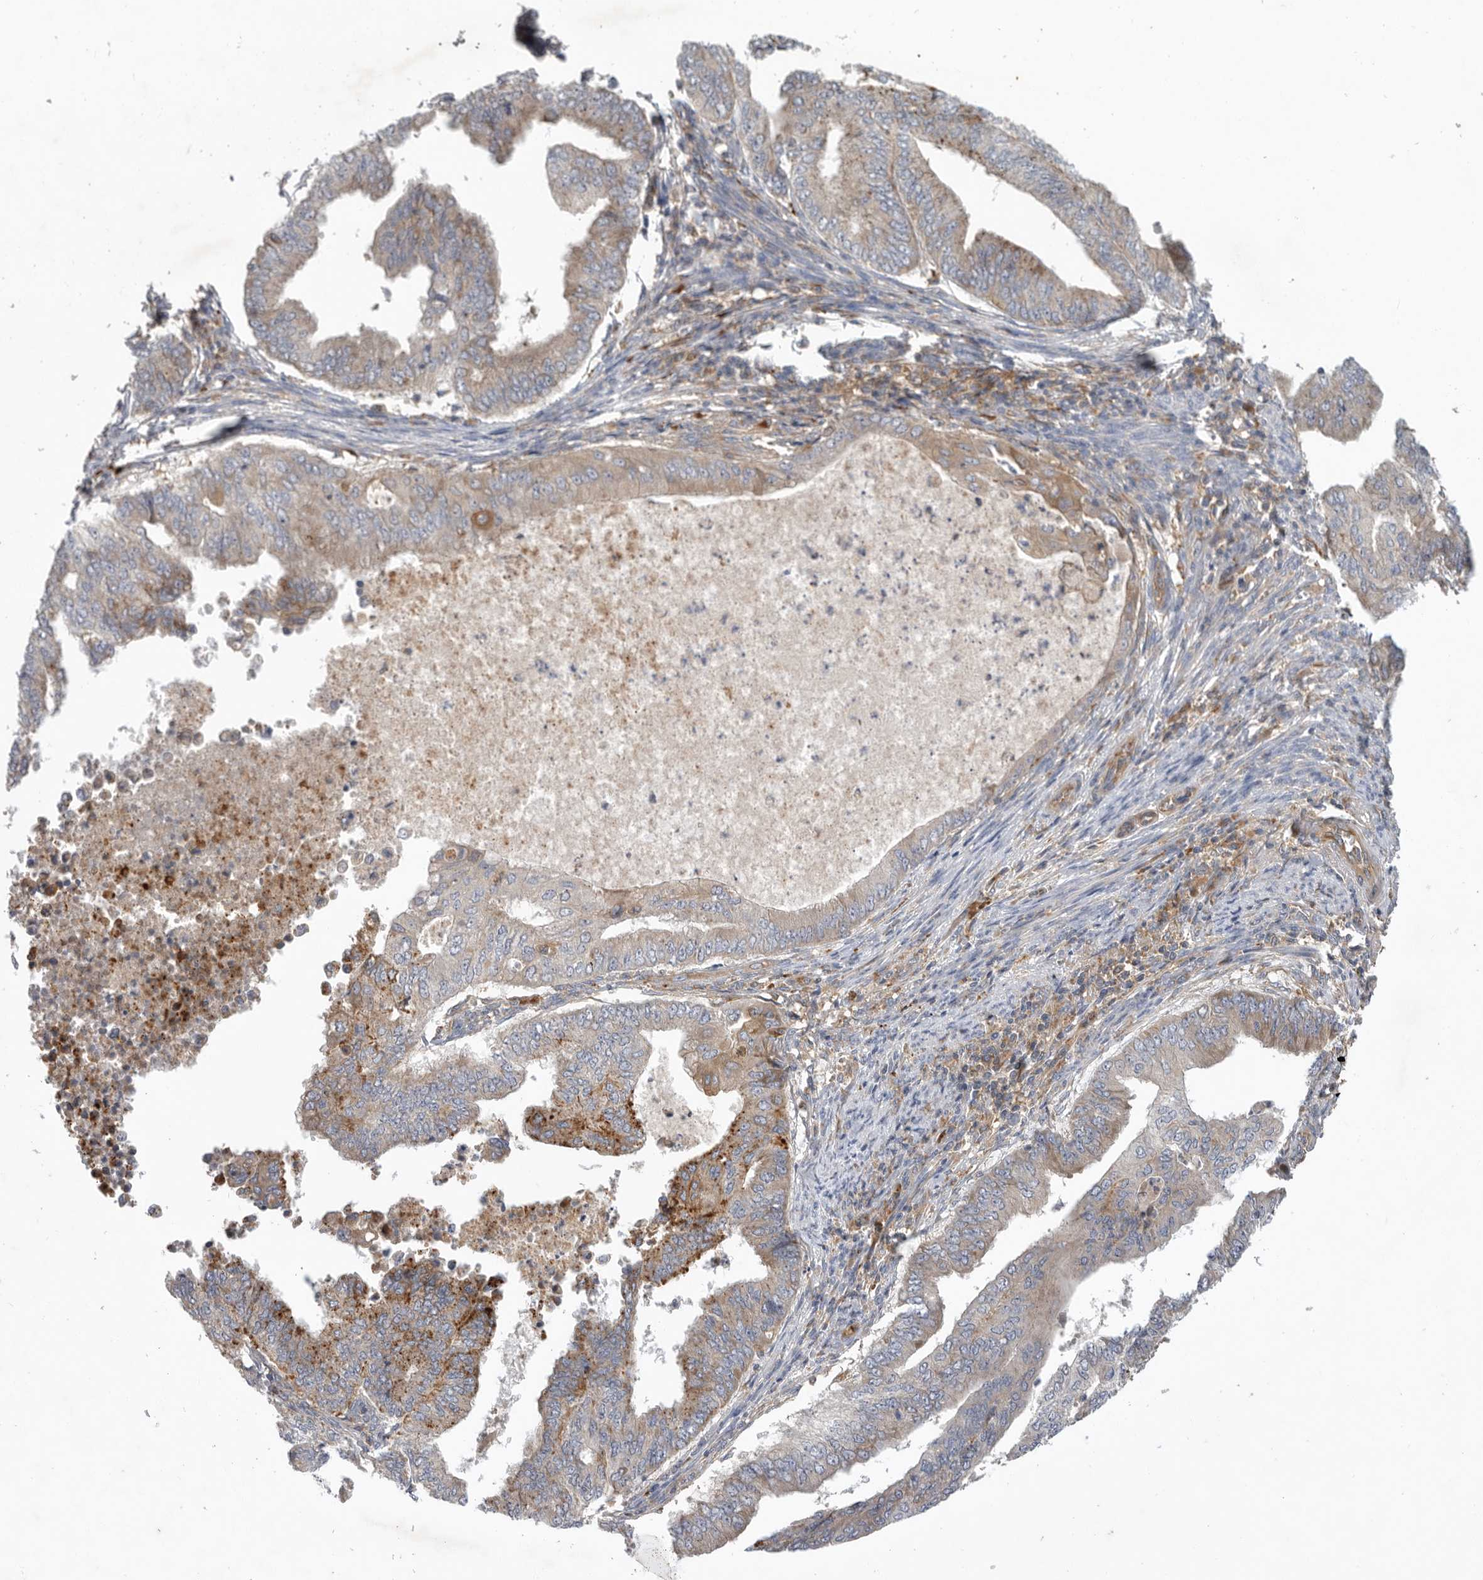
{"staining": {"intensity": "moderate", "quantity": "<25%", "location": "cytoplasmic/membranous"}, "tissue": "endometrial cancer", "cell_type": "Tumor cells", "image_type": "cancer", "snomed": [{"axis": "morphology", "description": "Polyp, NOS"}, {"axis": "morphology", "description": "Adenocarcinoma, NOS"}, {"axis": "morphology", "description": "Adenoma, NOS"}, {"axis": "topography", "description": "Endometrium"}], "caption": "A high-resolution histopathology image shows IHC staining of endometrial adenoma, which displays moderate cytoplasmic/membranous staining in approximately <25% of tumor cells. (brown staining indicates protein expression, while blue staining denotes nuclei).", "gene": "C1orf109", "patient": {"sex": "female", "age": 79}}